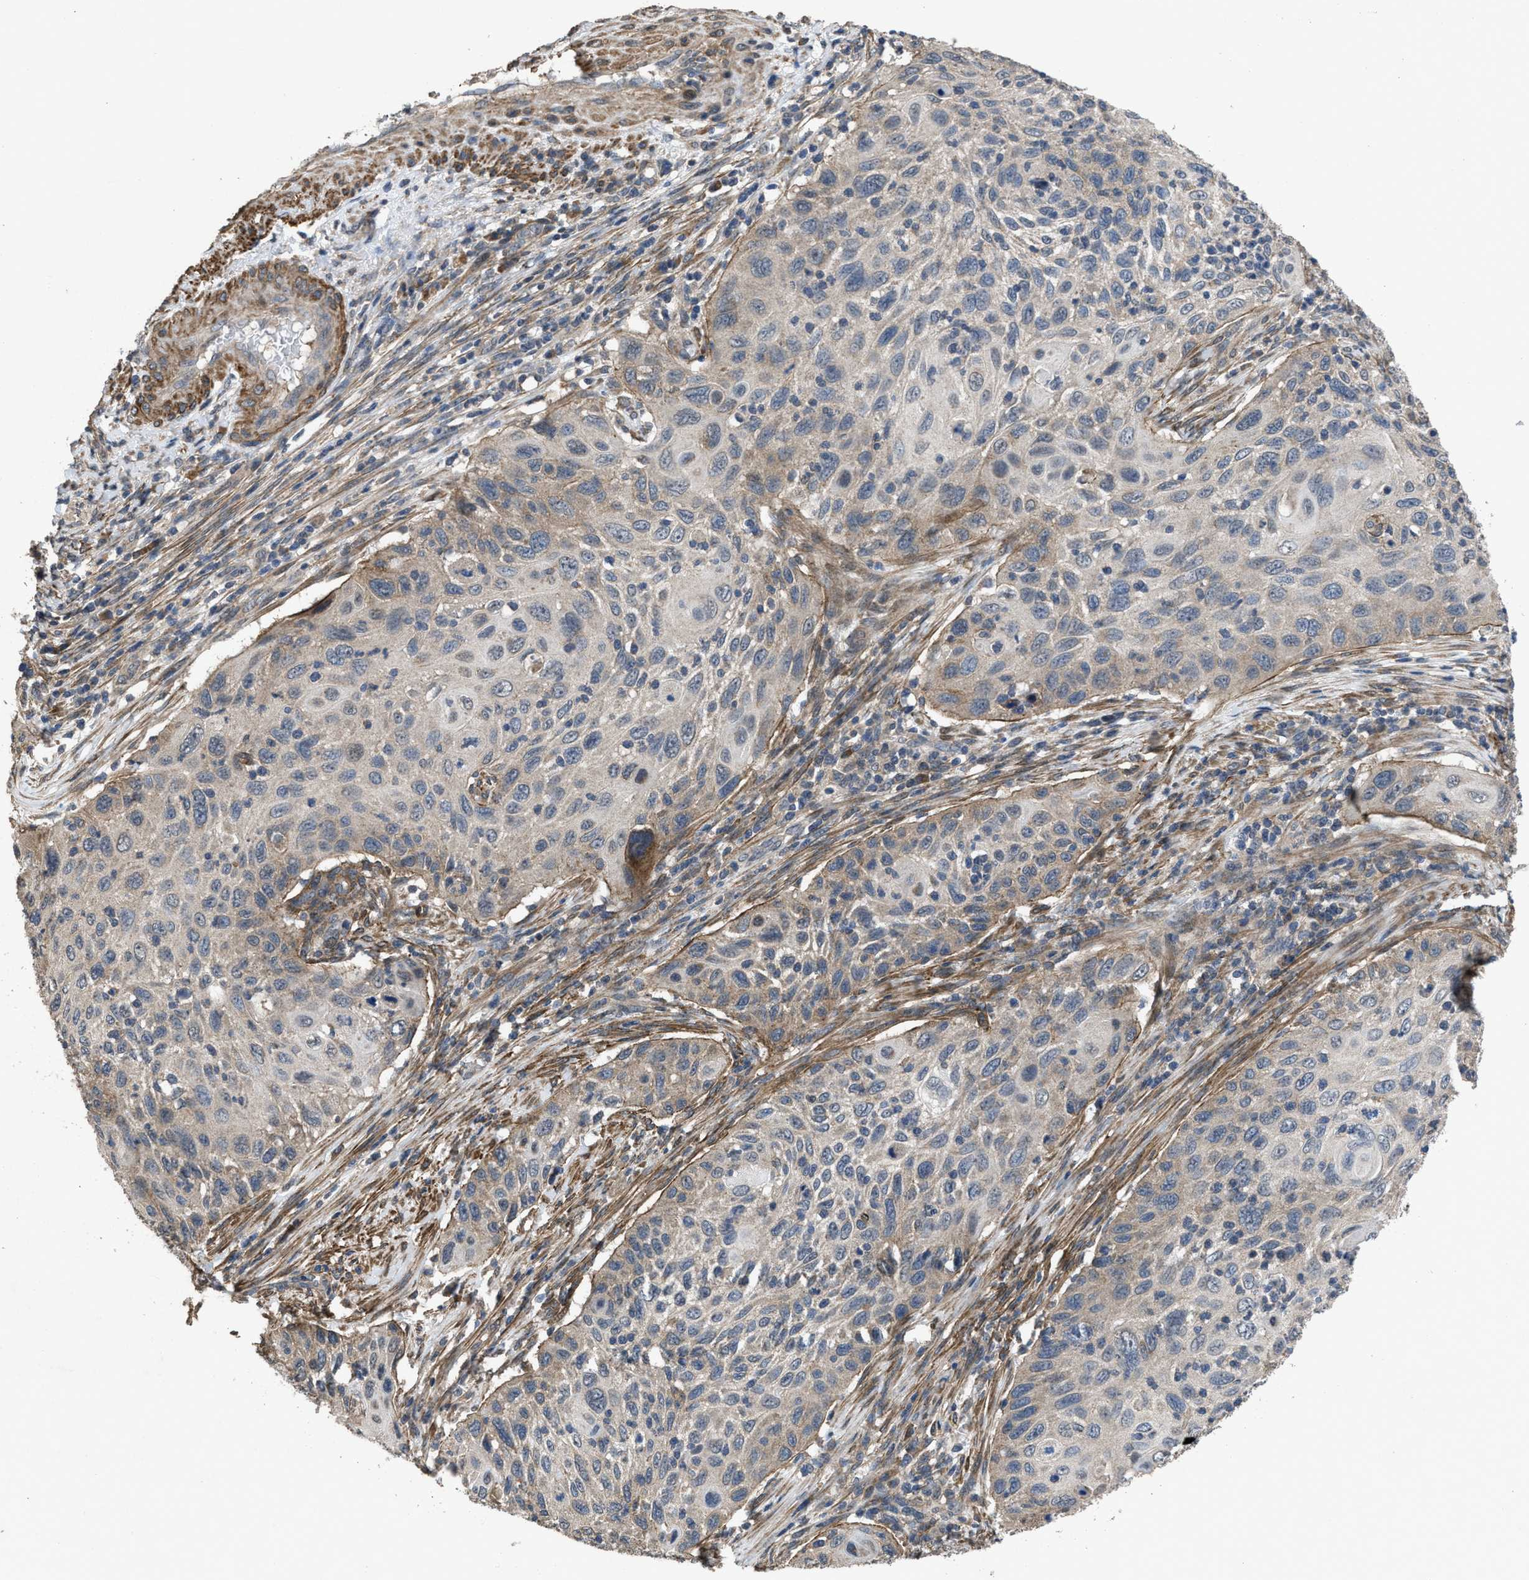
{"staining": {"intensity": "weak", "quantity": "25%-75%", "location": "cytoplasmic/membranous"}, "tissue": "cervical cancer", "cell_type": "Tumor cells", "image_type": "cancer", "snomed": [{"axis": "morphology", "description": "Squamous cell carcinoma, NOS"}, {"axis": "topography", "description": "Cervix"}], "caption": "Squamous cell carcinoma (cervical) stained for a protein (brown) demonstrates weak cytoplasmic/membranous positive expression in about 25%-75% of tumor cells.", "gene": "ARL6", "patient": {"sex": "female", "age": 70}}